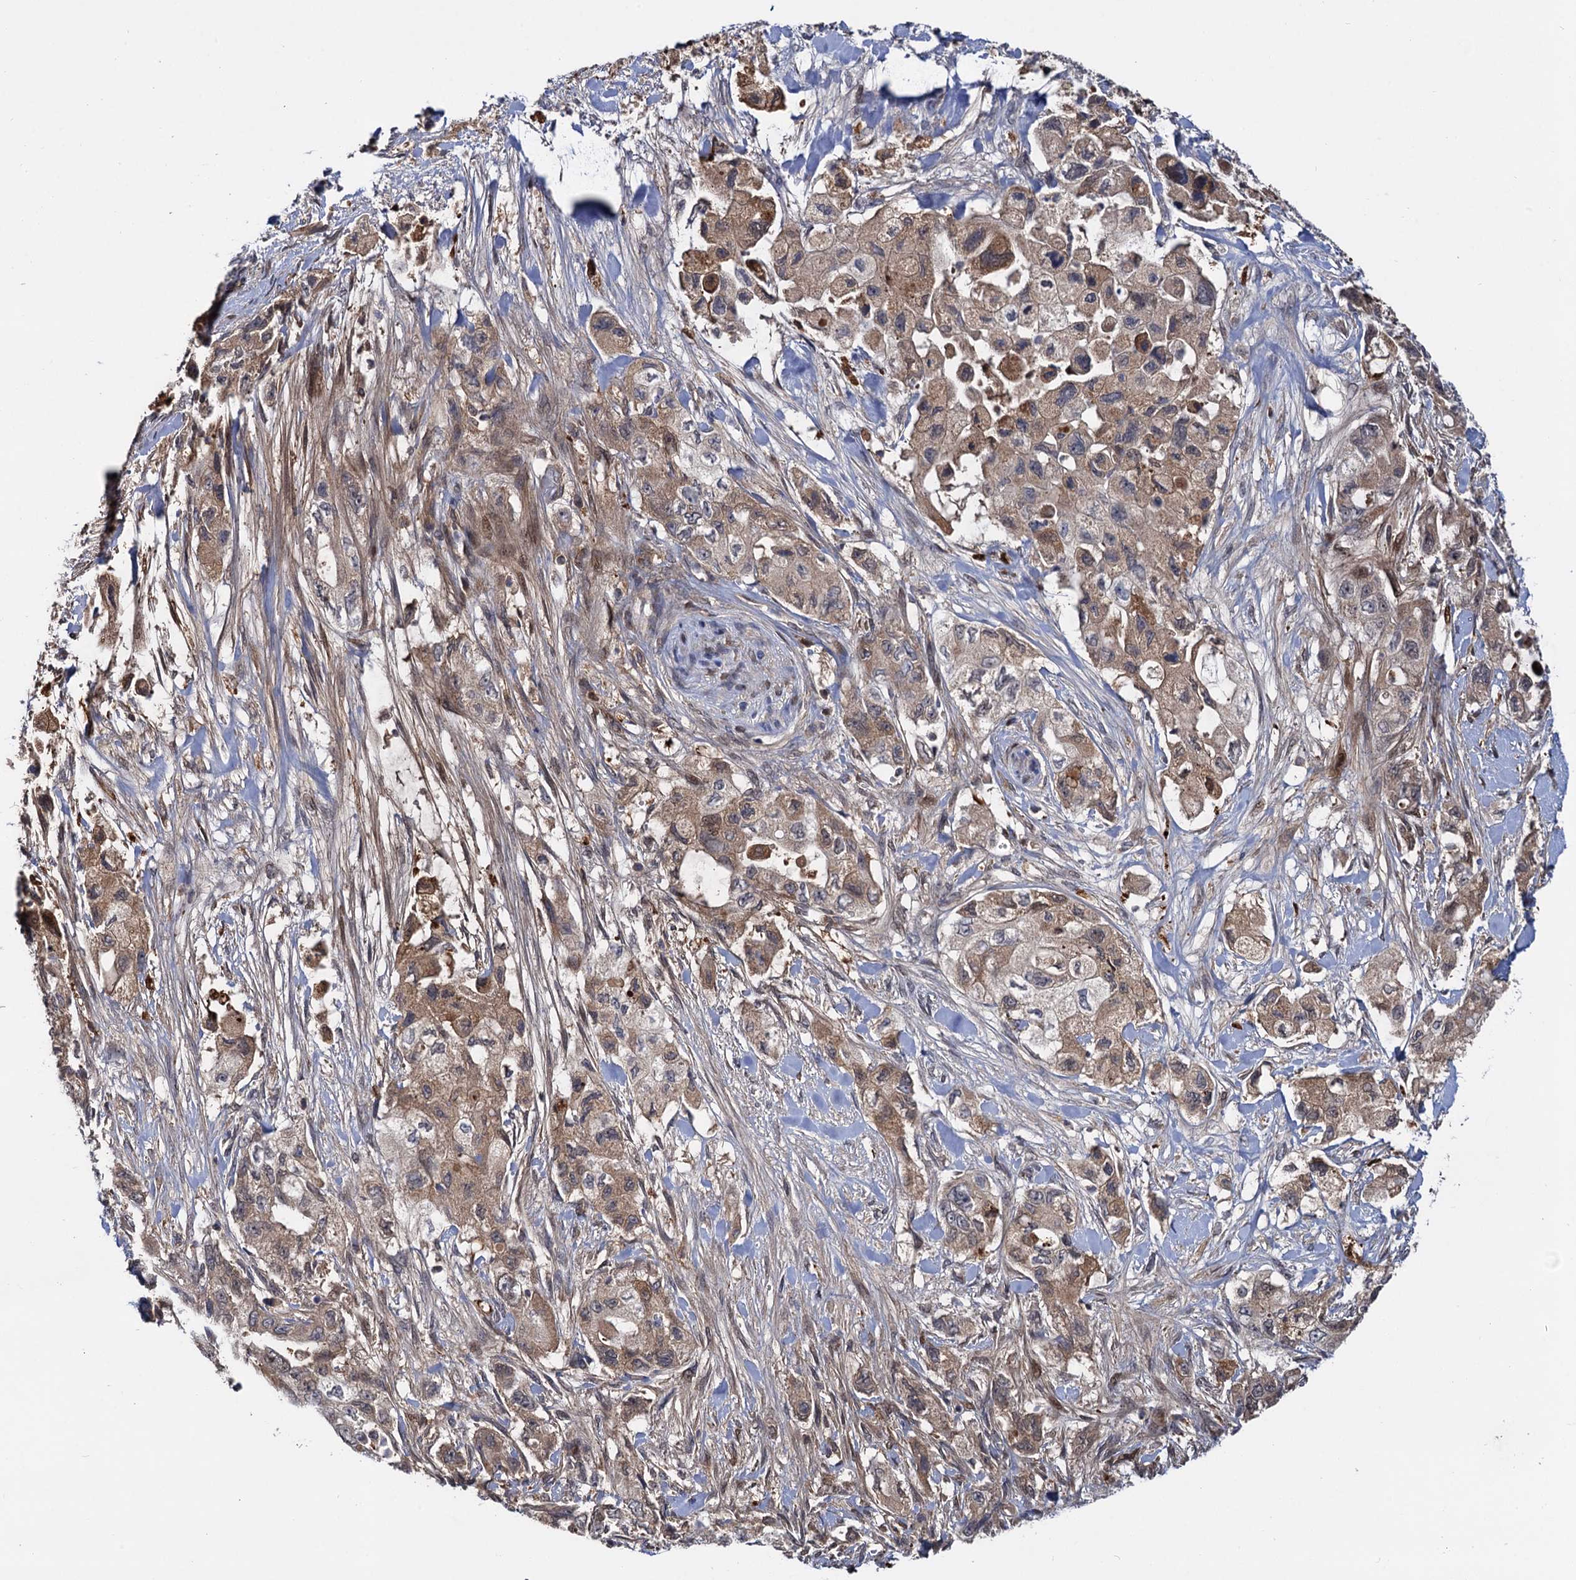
{"staining": {"intensity": "moderate", "quantity": "<25%", "location": "cytoplasmic/membranous"}, "tissue": "pancreatic cancer", "cell_type": "Tumor cells", "image_type": "cancer", "snomed": [{"axis": "morphology", "description": "Adenocarcinoma, NOS"}, {"axis": "topography", "description": "Pancreas"}], "caption": "High-magnification brightfield microscopy of pancreatic adenocarcinoma stained with DAB (brown) and counterstained with hematoxylin (blue). tumor cells exhibit moderate cytoplasmic/membranous staining is appreciated in approximately<25% of cells.", "gene": "SELENOP", "patient": {"sex": "female", "age": 73}}